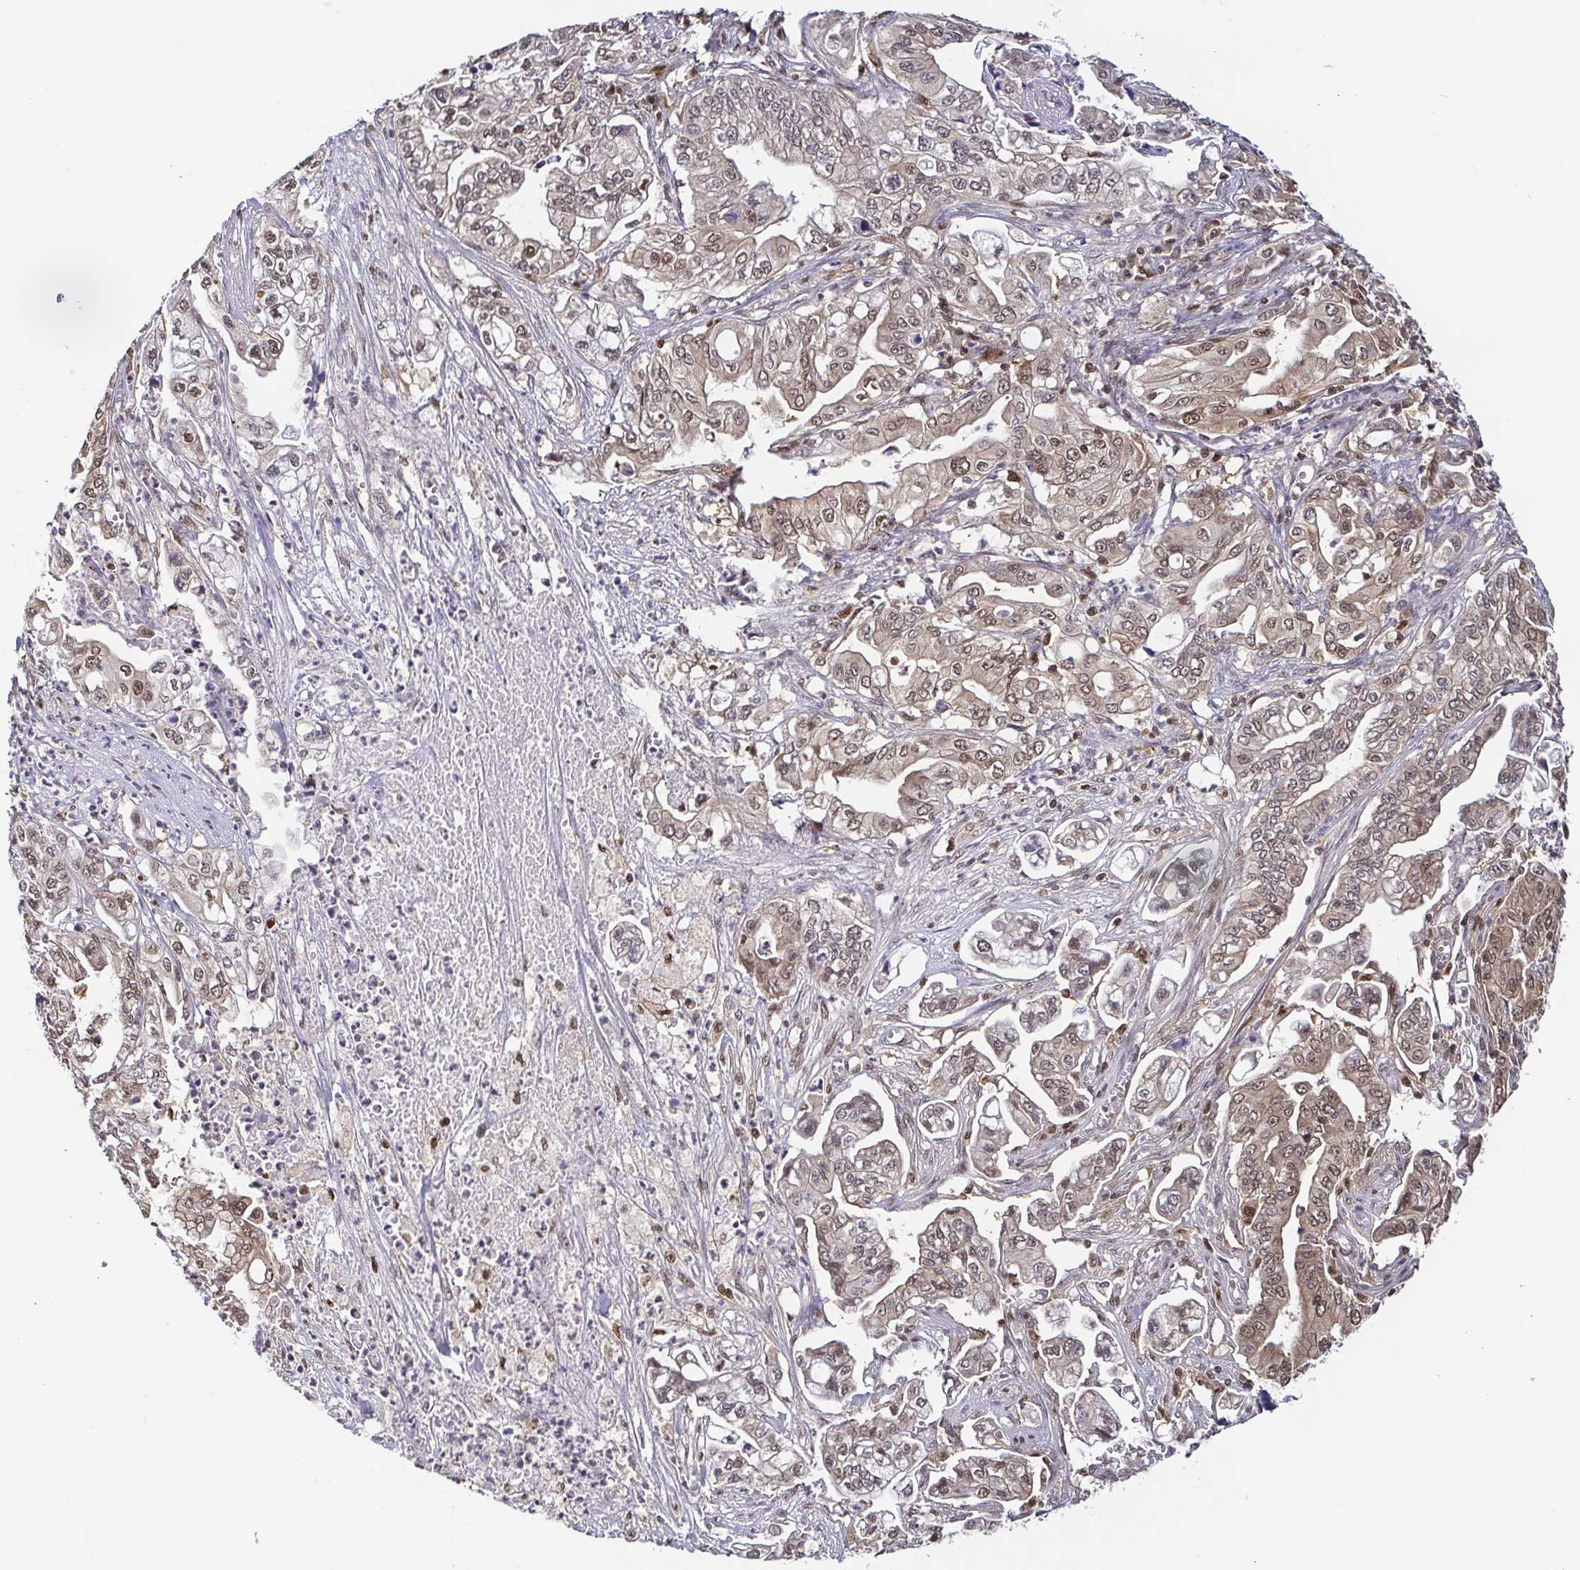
{"staining": {"intensity": "moderate", "quantity": "25%-75%", "location": "cytoplasmic/membranous,nuclear"}, "tissue": "pancreatic cancer", "cell_type": "Tumor cells", "image_type": "cancer", "snomed": [{"axis": "morphology", "description": "Adenocarcinoma, NOS"}, {"axis": "topography", "description": "Pancreas"}], "caption": "Protein staining shows moderate cytoplasmic/membranous and nuclear staining in approximately 25%-75% of tumor cells in pancreatic adenocarcinoma.", "gene": "PSMB9", "patient": {"sex": "male", "age": 68}}